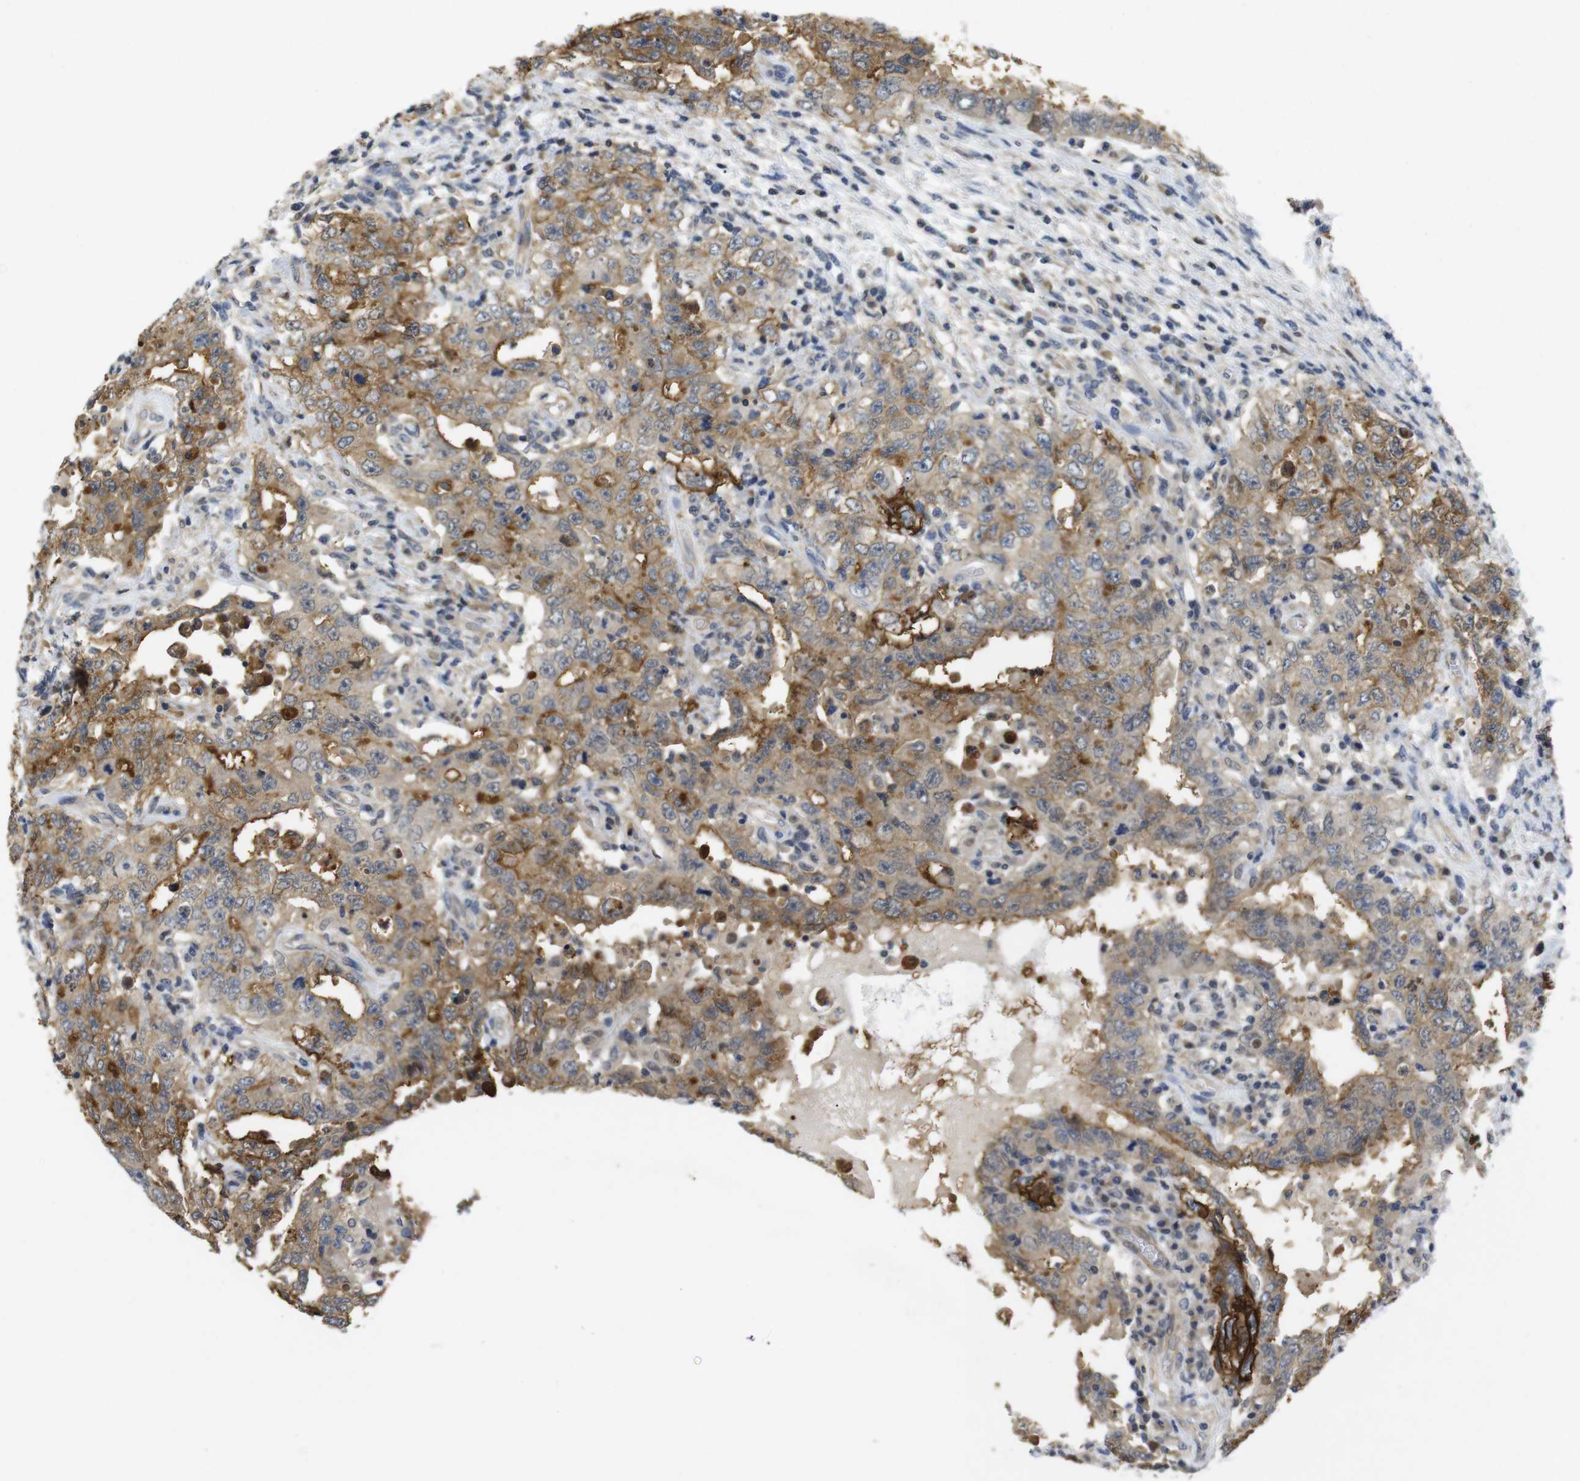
{"staining": {"intensity": "moderate", "quantity": ">75%", "location": "cytoplasmic/membranous"}, "tissue": "testis cancer", "cell_type": "Tumor cells", "image_type": "cancer", "snomed": [{"axis": "morphology", "description": "Carcinoma, Embryonal, NOS"}, {"axis": "topography", "description": "Testis"}], "caption": "Protein analysis of testis embryonal carcinoma tissue exhibits moderate cytoplasmic/membranous expression in approximately >75% of tumor cells.", "gene": "FNTA", "patient": {"sex": "male", "age": 26}}